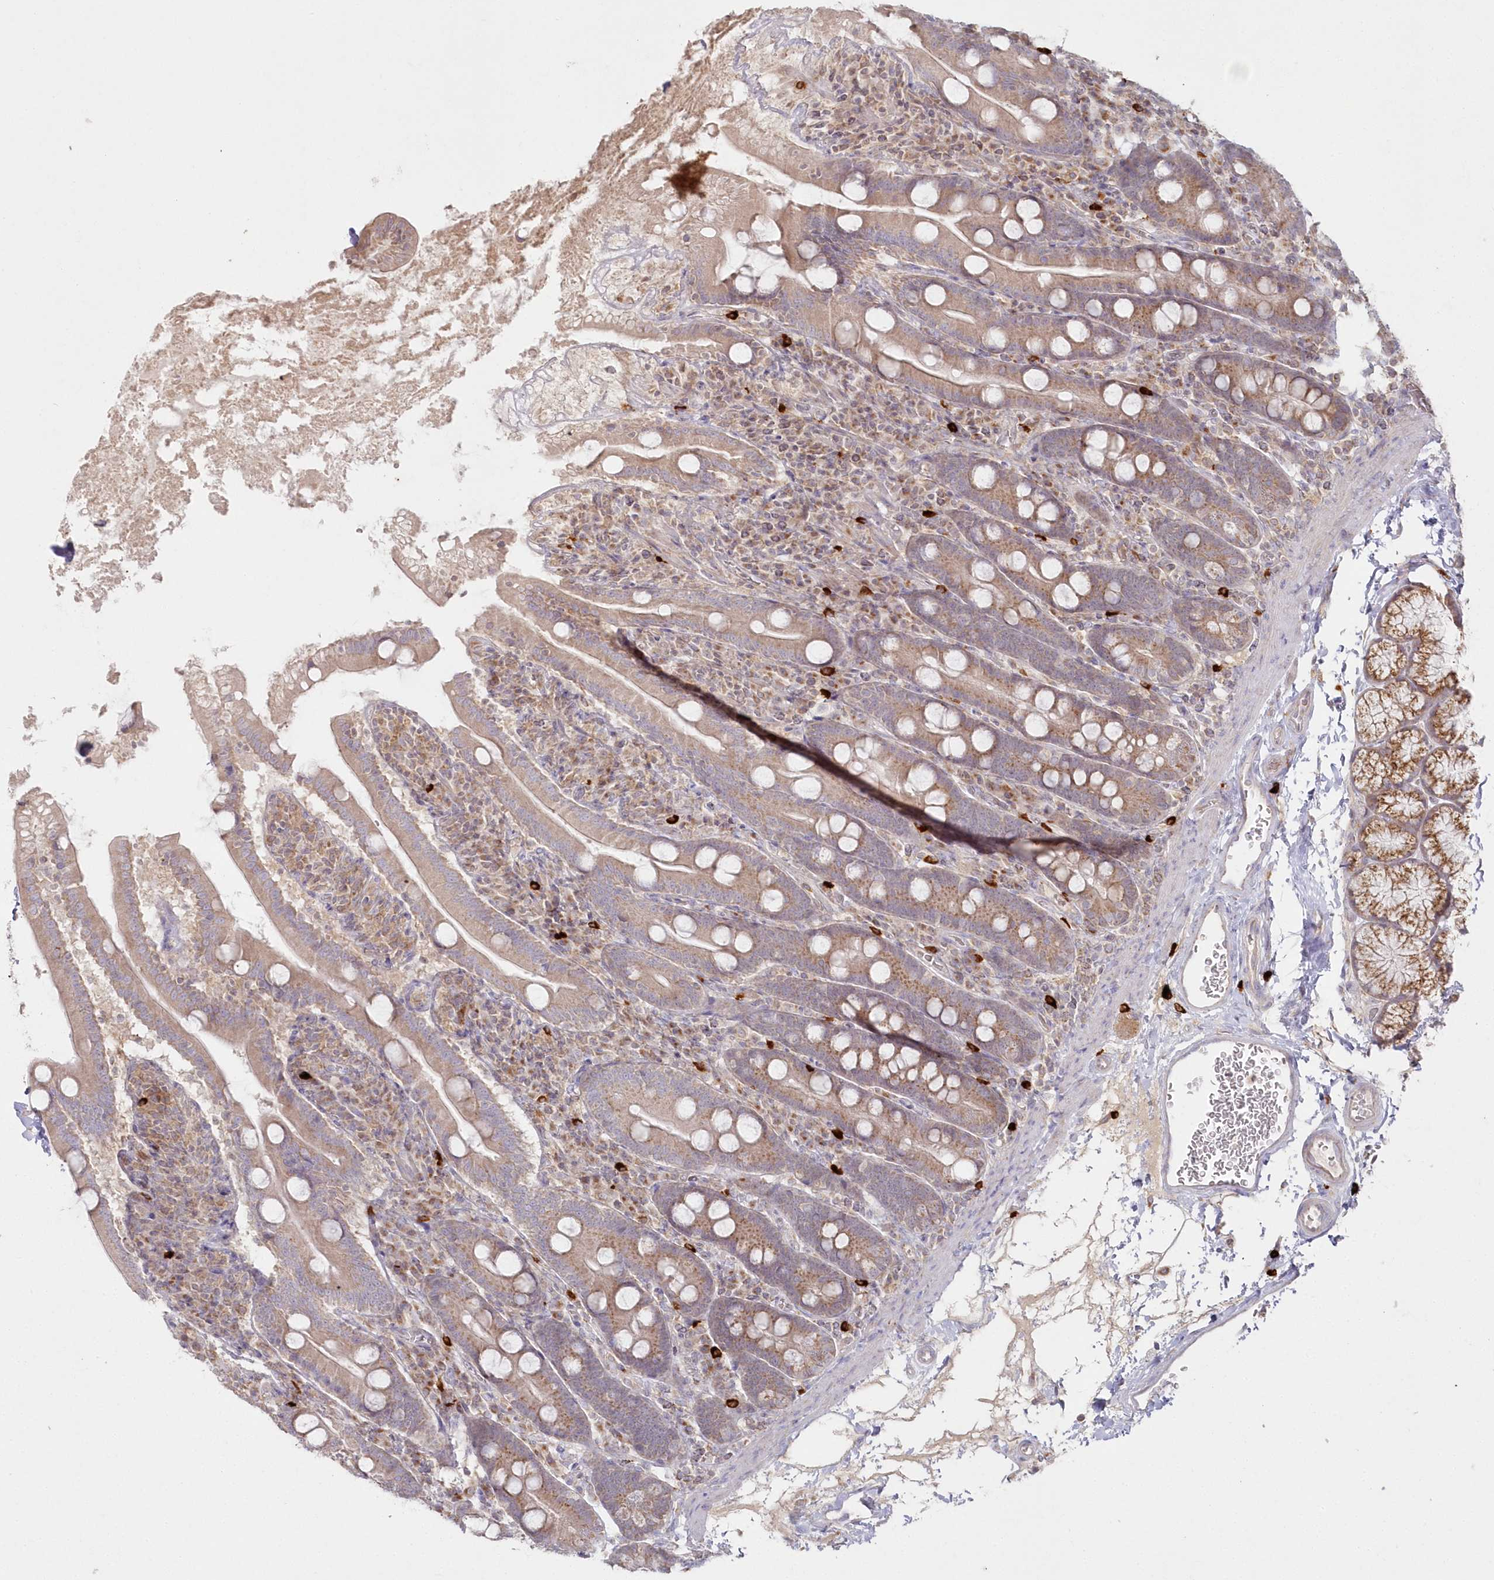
{"staining": {"intensity": "moderate", "quantity": ">75%", "location": "cytoplasmic/membranous"}, "tissue": "duodenum", "cell_type": "Glandular cells", "image_type": "normal", "snomed": [{"axis": "morphology", "description": "Normal tissue, NOS"}, {"axis": "topography", "description": "Duodenum"}], "caption": "Protein staining of unremarkable duodenum demonstrates moderate cytoplasmic/membranous staining in approximately >75% of glandular cells.", "gene": "ARSB", "patient": {"sex": "male", "age": 35}}